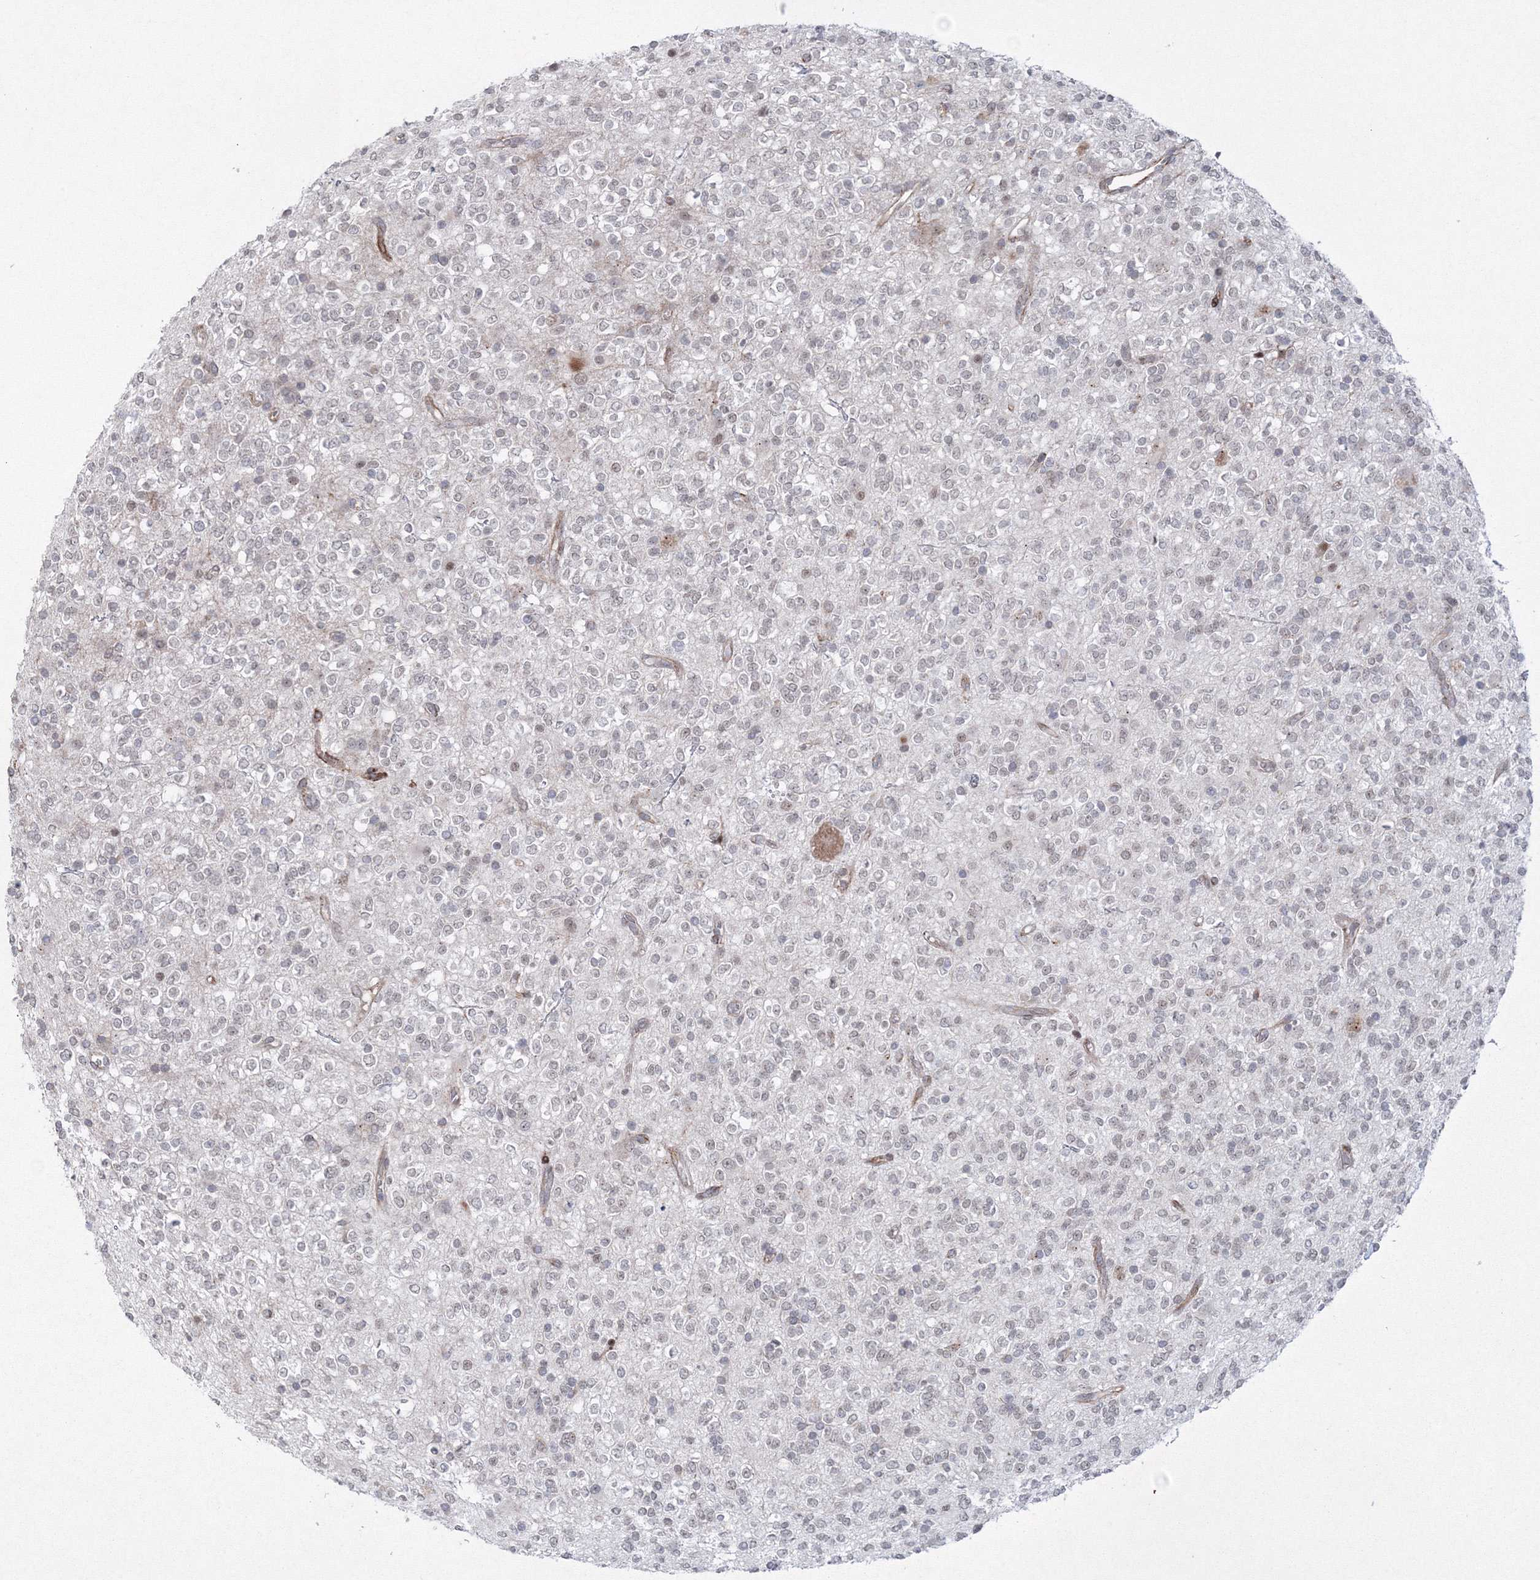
{"staining": {"intensity": "negative", "quantity": "none", "location": "none"}, "tissue": "glioma", "cell_type": "Tumor cells", "image_type": "cancer", "snomed": [{"axis": "morphology", "description": "Glioma, malignant, High grade"}, {"axis": "topography", "description": "Brain"}], "caption": "A high-resolution image shows immunohistochemistry (IHC) staining of malignant glioma (high-grade), which displays no significant positivity in tumor cells.", "gene": "EFCAB12", "patient": {"sex": "male", "age": 34}}